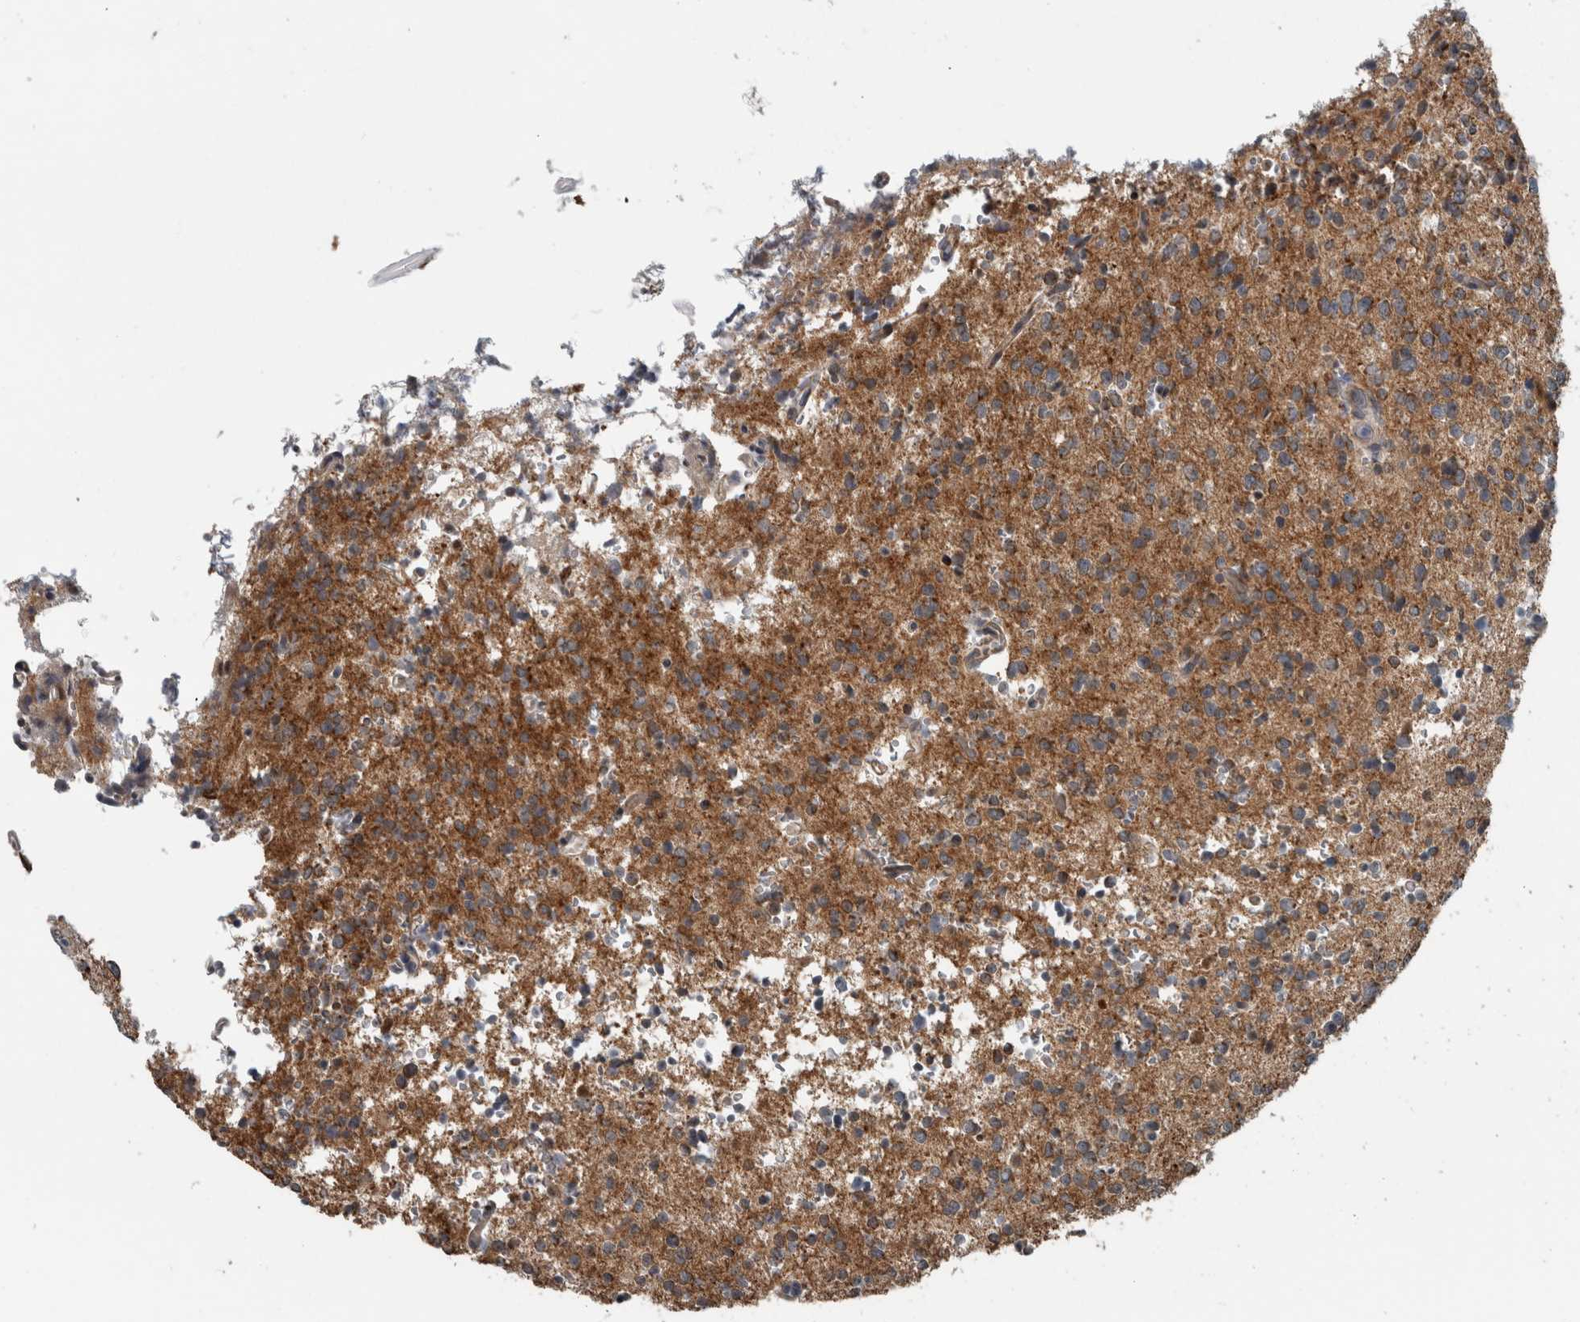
{"staining": {"intensity": "moderate", "quantity": ">75%", "location": "cytoplasmic/membranous"}, "tissue": "glioma", "cell_type": "Tumor cells", "image_type": "cancer", "snomed": [{"axis": "morphology", "description": "Glioma, malignant, High grade"}, {"axis": "topography", "description": "Brain"}], "caption": "Protein expression analysis of malignant high-grade glioma reveals moderate cytoplasmic/membranous staining in approximately >75% of tumor cells.", "gene": "GBA2", "patient": {"sex": "female", "age": 62}}